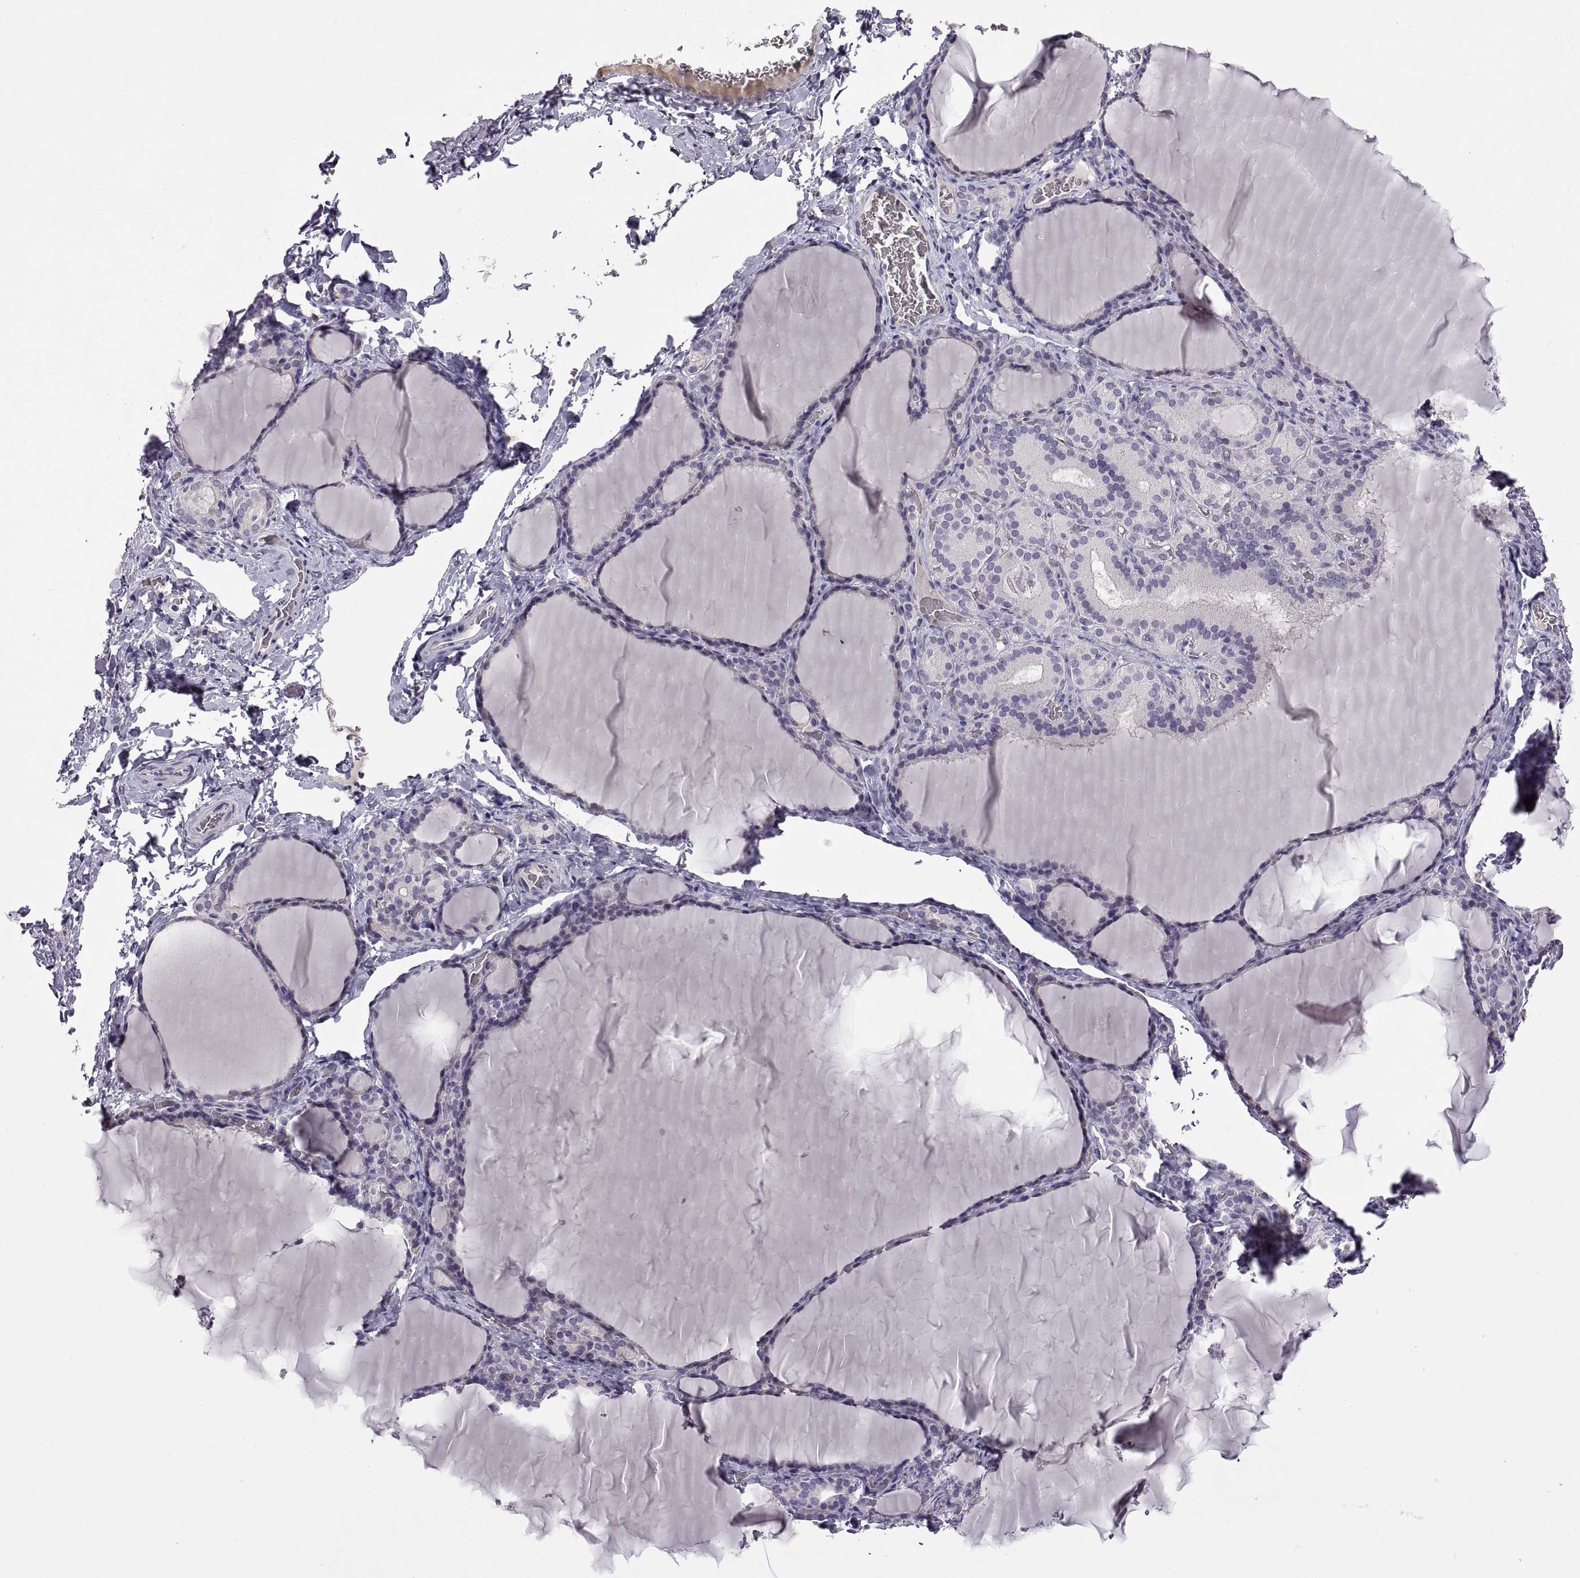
{"staining": {"intensity": "negative", "quantity": "none", "location": "none"}, "tissue": "thyroid gland", "cell_type": "Glandular cells", "image_type": "normal", "snomed": [{"axis": "morphology", "description": "Normal tissue, NOS"}, {"axis": "morphology", "description": "Hyperplasia, NOS"}, {"axis": "topography", "description": "Thyroid gland"}], "caption": "An image of thyroid gland stained for a protein exhibits no brown staining in glandular cells. (DAB (3,3'-diaminobenzidine) immunohistochemistry visualized using brightfield microscopy, high magnification).", "gene": "MEIOC", "patient": {"sex": "female", "age": 27}}